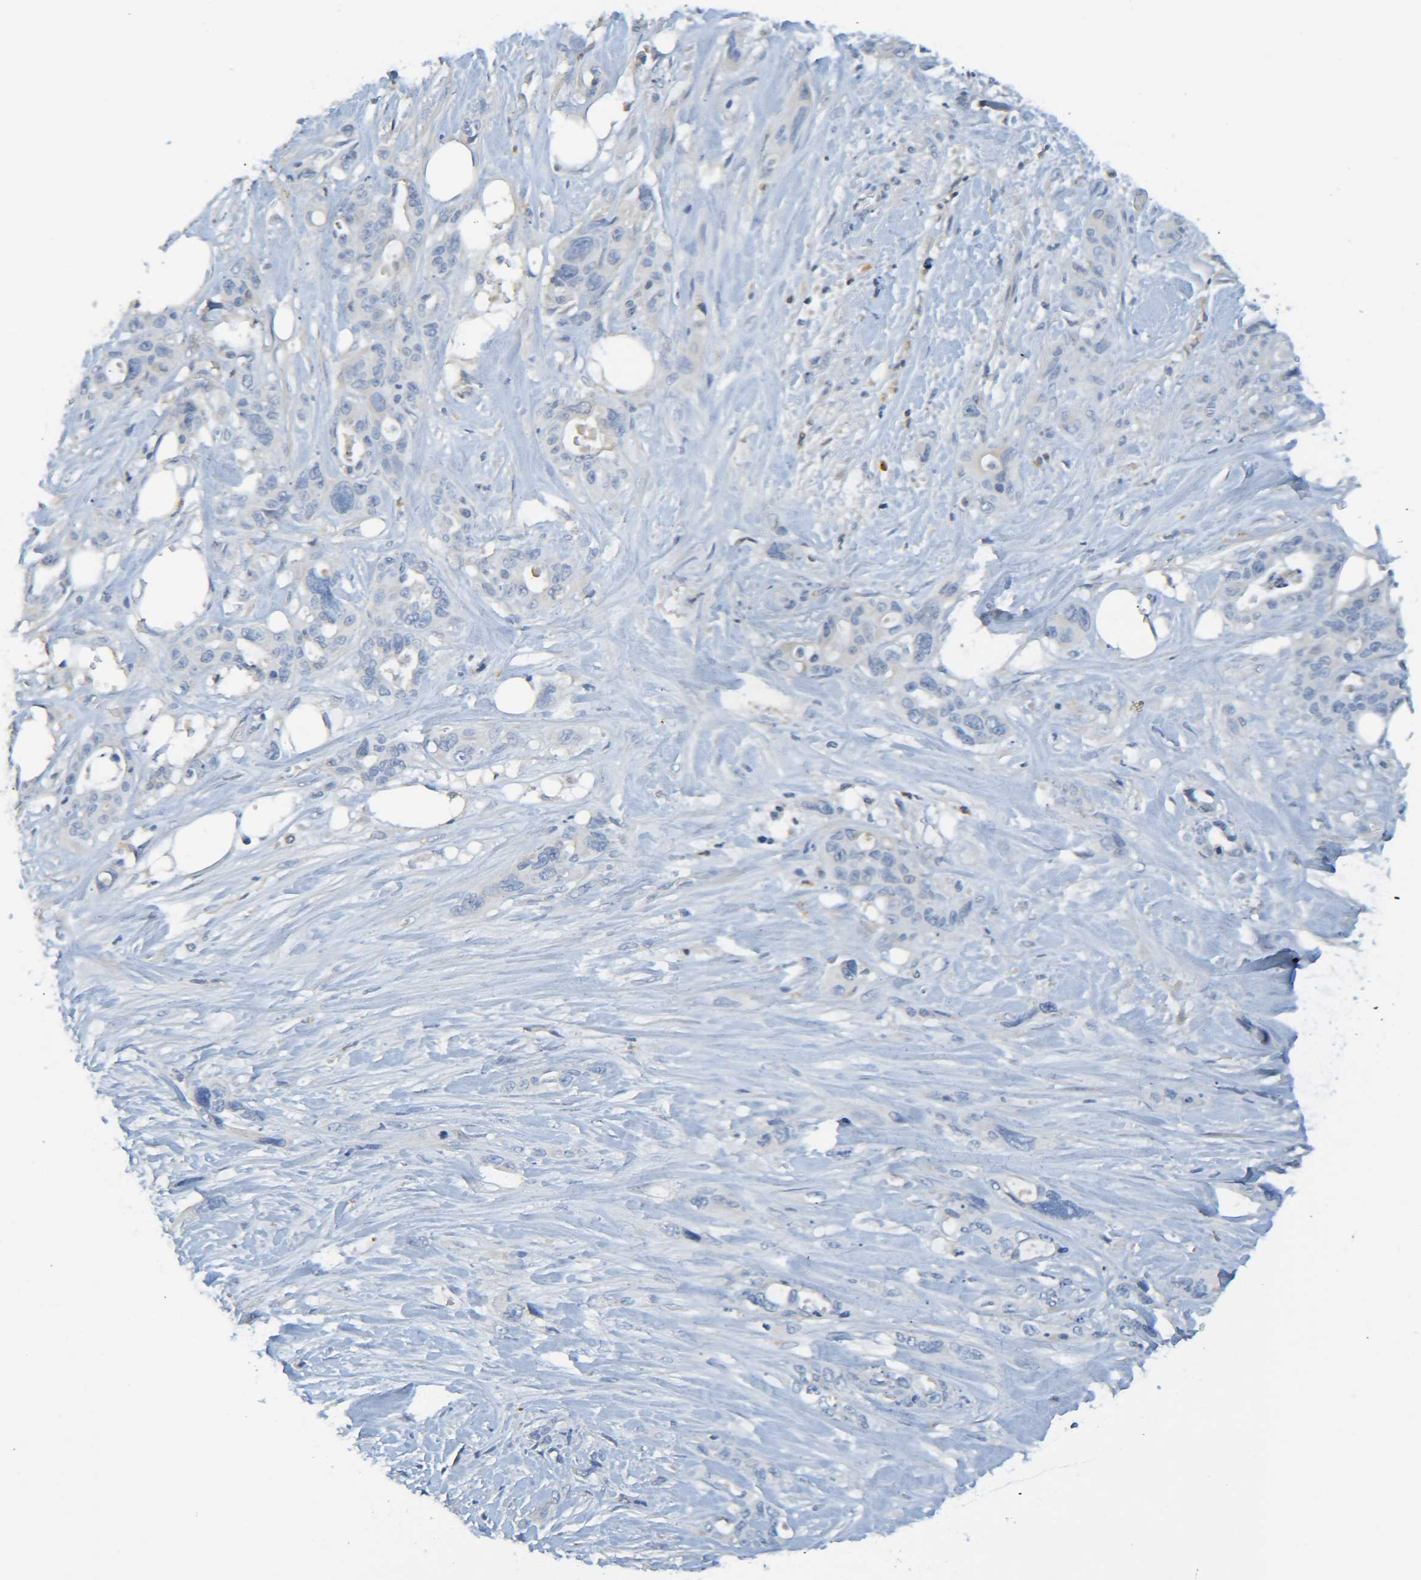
{"staining": {"intensity": "negative", "quantity": "none", "location": "none"}, "tissue": "pancreatic cancer", "cell_type": "Tumor cells", "image_type": "cancer", "snomed": [{"axis": "morphology", "description": "Adenocarcinoma, NOS"}, {"axis": "topography", "description": "Pancreas"}], "caption": "A photomicrograph of pancreatic cancer stained for a protein displays no brown staining in tumor cells. The staining is performed using DAB brown chromogen with nuclei counter-stained in using hematoxylin.", "gene": "C1QA", "patient": {"sex": "male", "age": 46}}